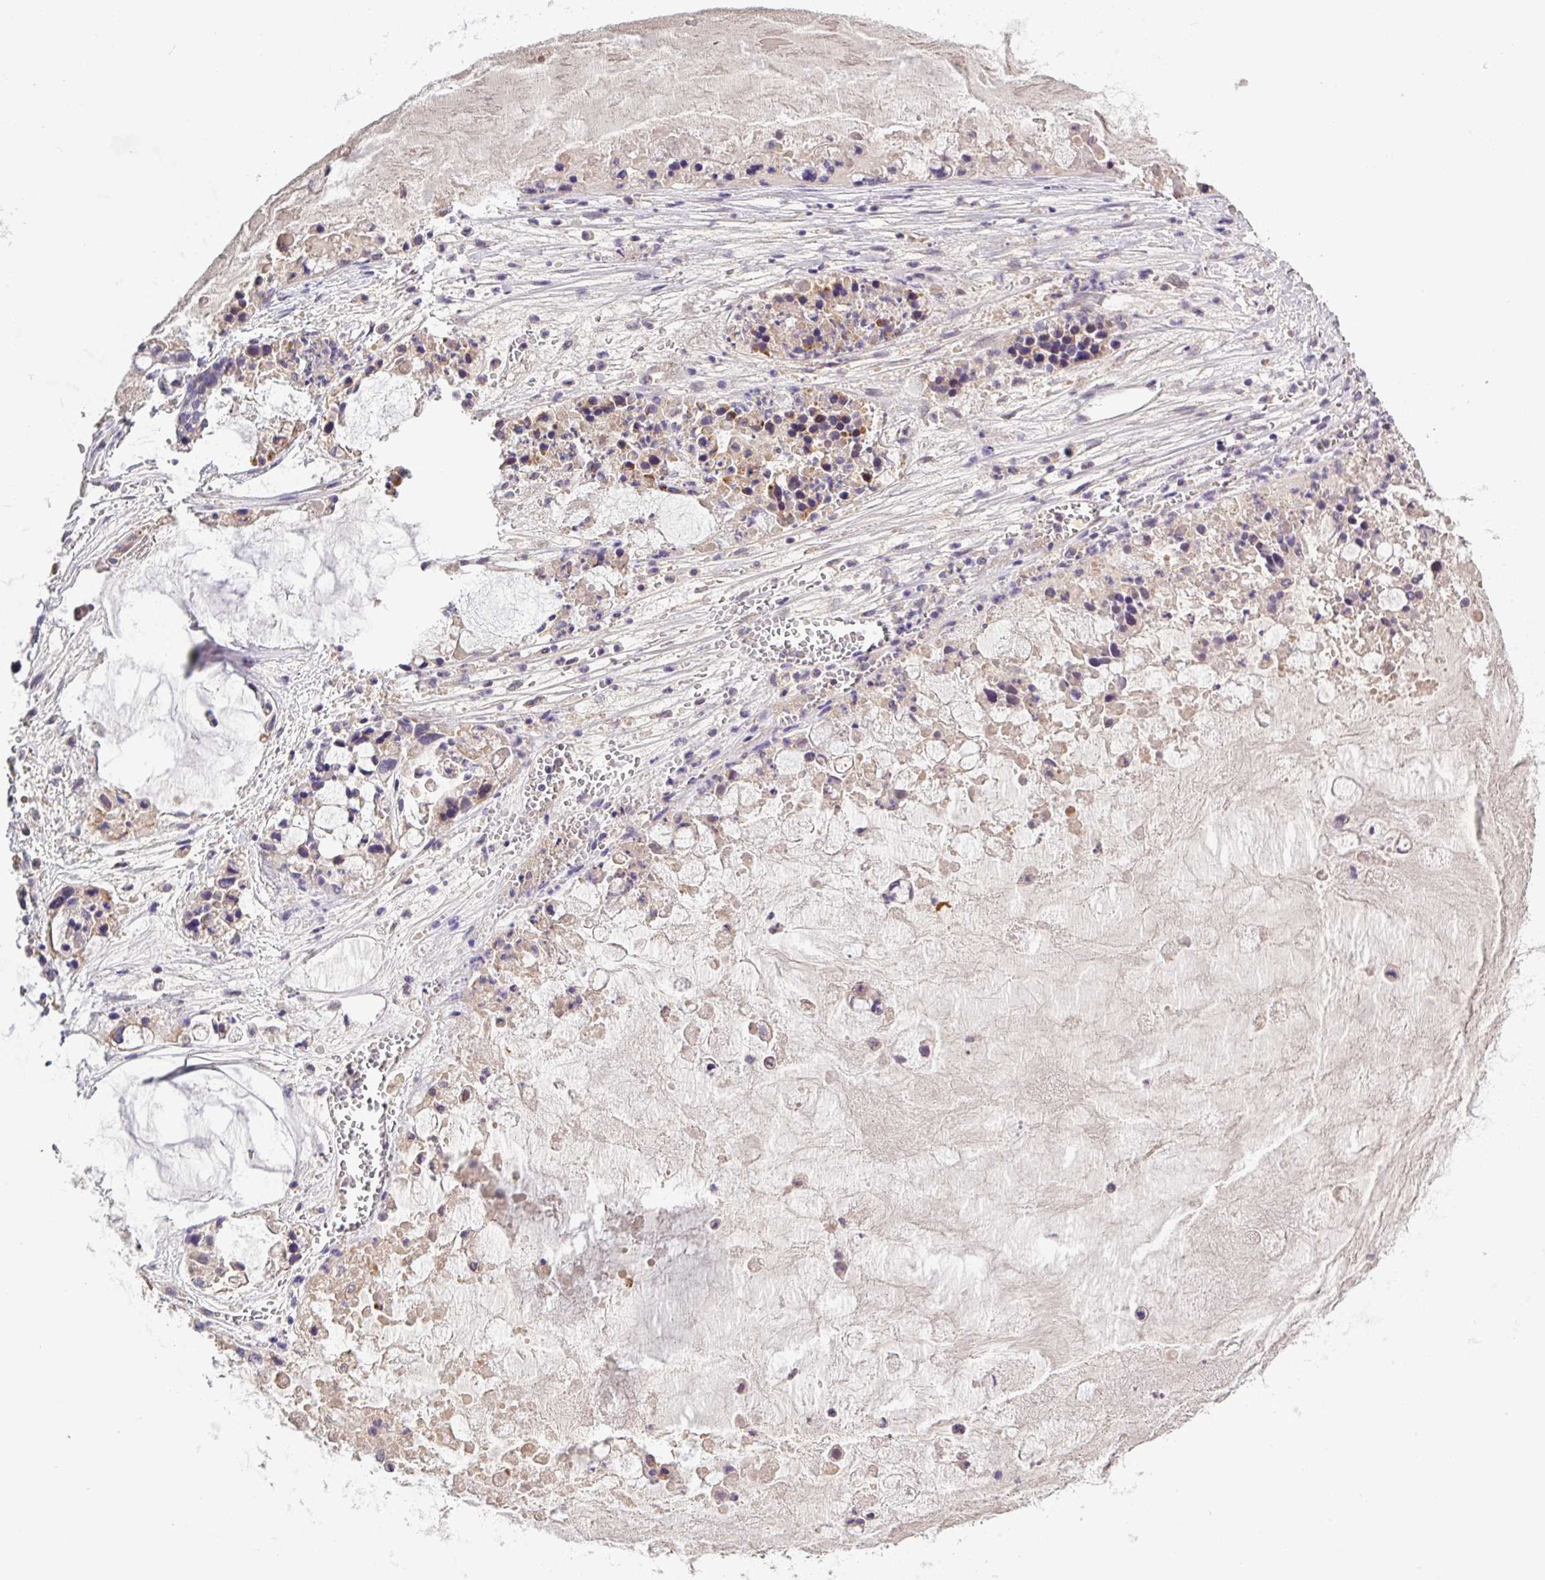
{"staining": {"intensity": "negative", "quantity": "none", "location": "none"}, "tissue": "ovarian cancer", "cell_type": "Tumor cells", "image_type": "cancer", "snomed": [{"axis": "morphology", "description": "Cystadenocarcinoma, mucinous, NOS"}, {"axis": "topography", "description": "Ovary"}], "caption": "This is a histopathology image of immunohistochemistry staining of ovarian mucinous cystadenocarcinoma, which shows no positivity in tumor cells. The staining was performed using DAB (3,3'-diaminobenzidine) to visualize the protein expression in brown, while the nuclei were stained in blue with hematoxylin (Magnification: 20x).", "gene": "SFTPB", "patient": {"sex": "female", "age": 63}}